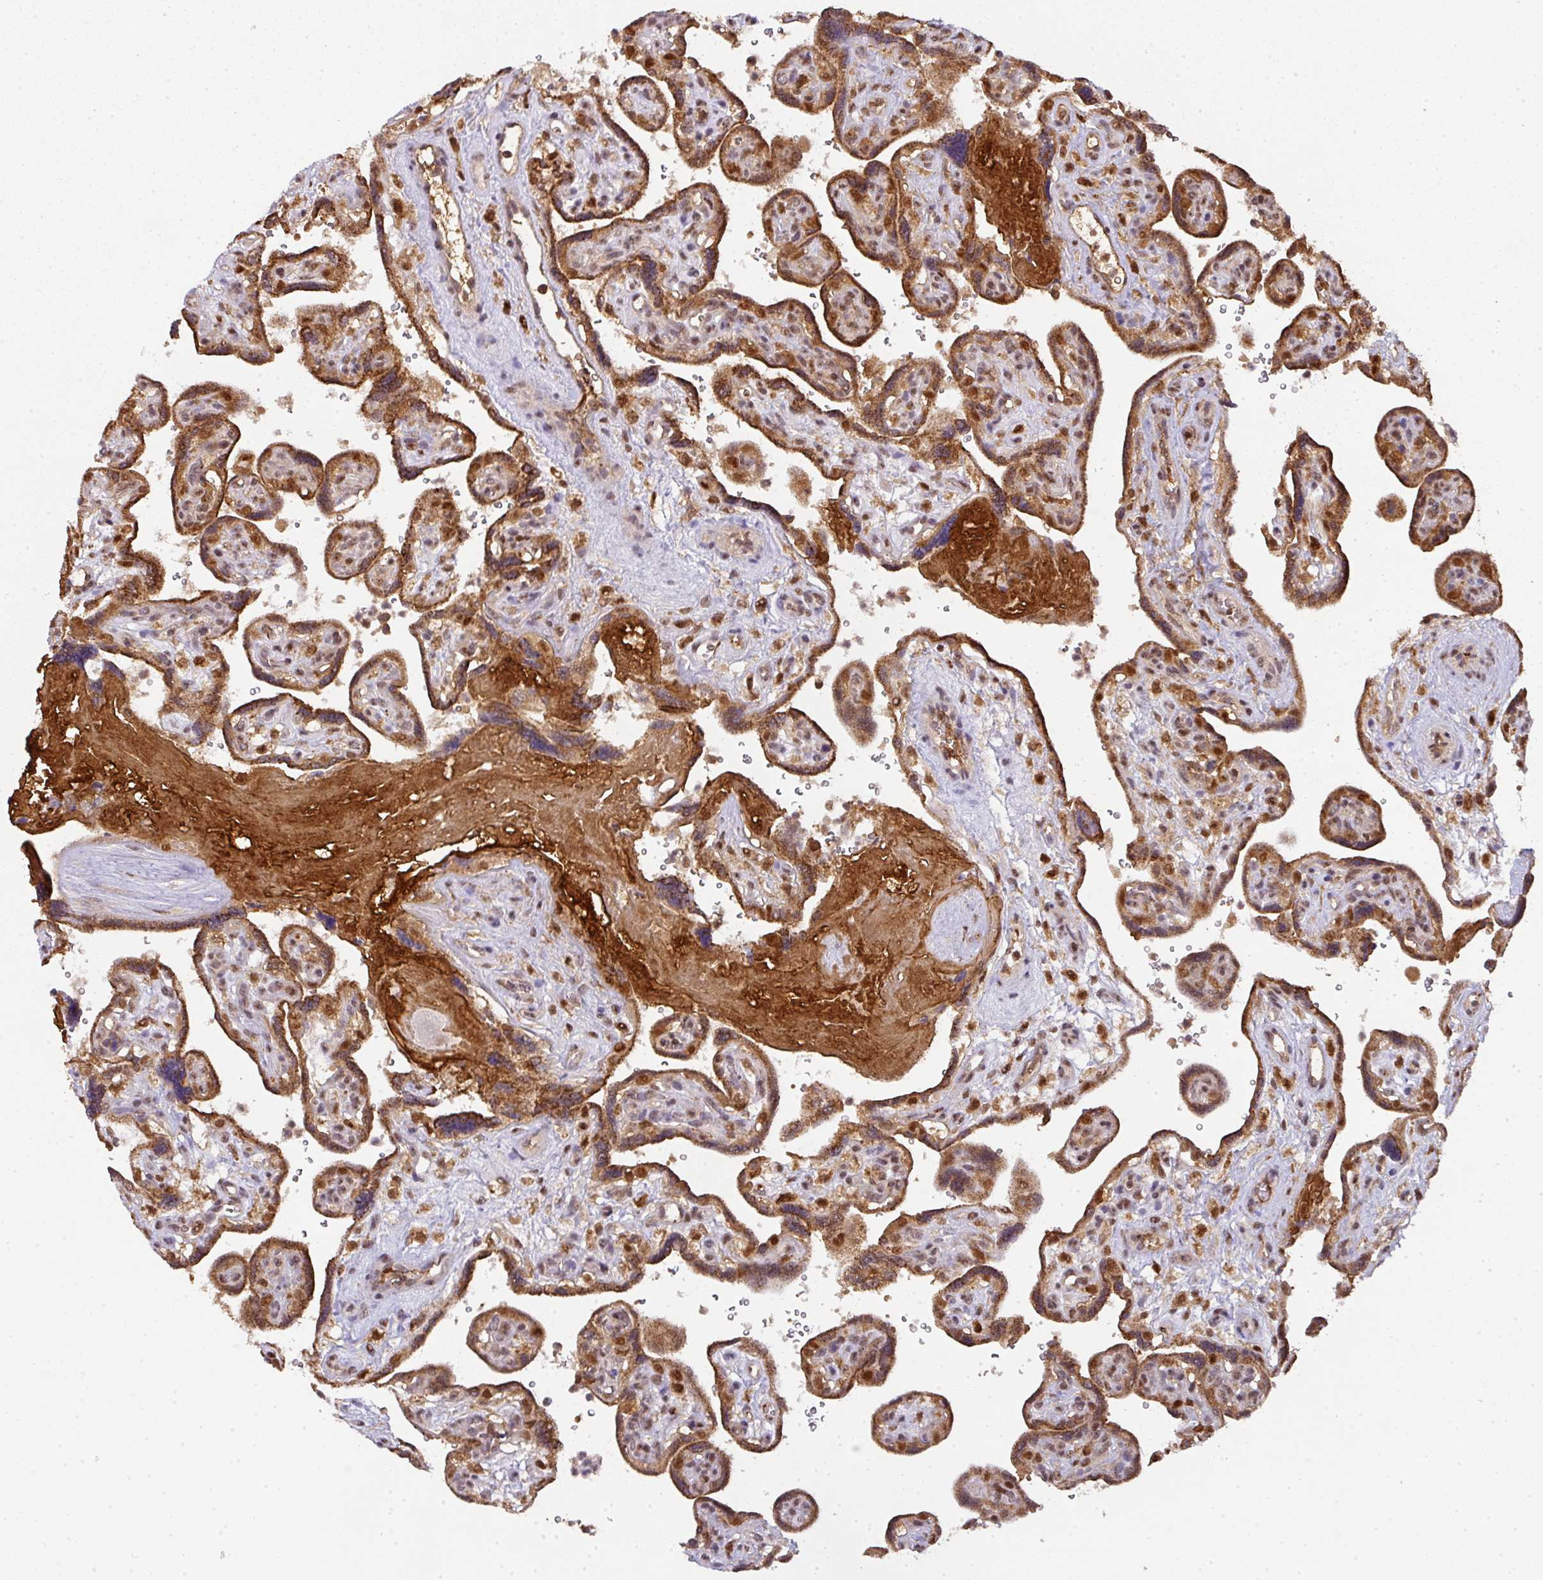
{"staining": {"intensity": "strong", "quantity": ">75%", "location": "cytoplasmic/membranous,nuclear"}, "tissue": "placenta", "cell_type": "Decidual cells", "image_type": "normal", "snomed": [{"axis": "morphology", "description": "Normal tissue, NOS"}, {"axis": "topography", "description": "Placenta"}], "caption": "A high-resolution micrograph shows immunohistochemistry staining of unremarkable placenta, which displays strong cytoplasmic/membranous,nuclear expression in approximately >75% of decidual cells. Using DAB (brown) and hematoxylin (blue) stains, captured at high magnification using brightfield microscopy.", "gene": "RANBP9", "patient": {"sex": "female", "age": 39}}